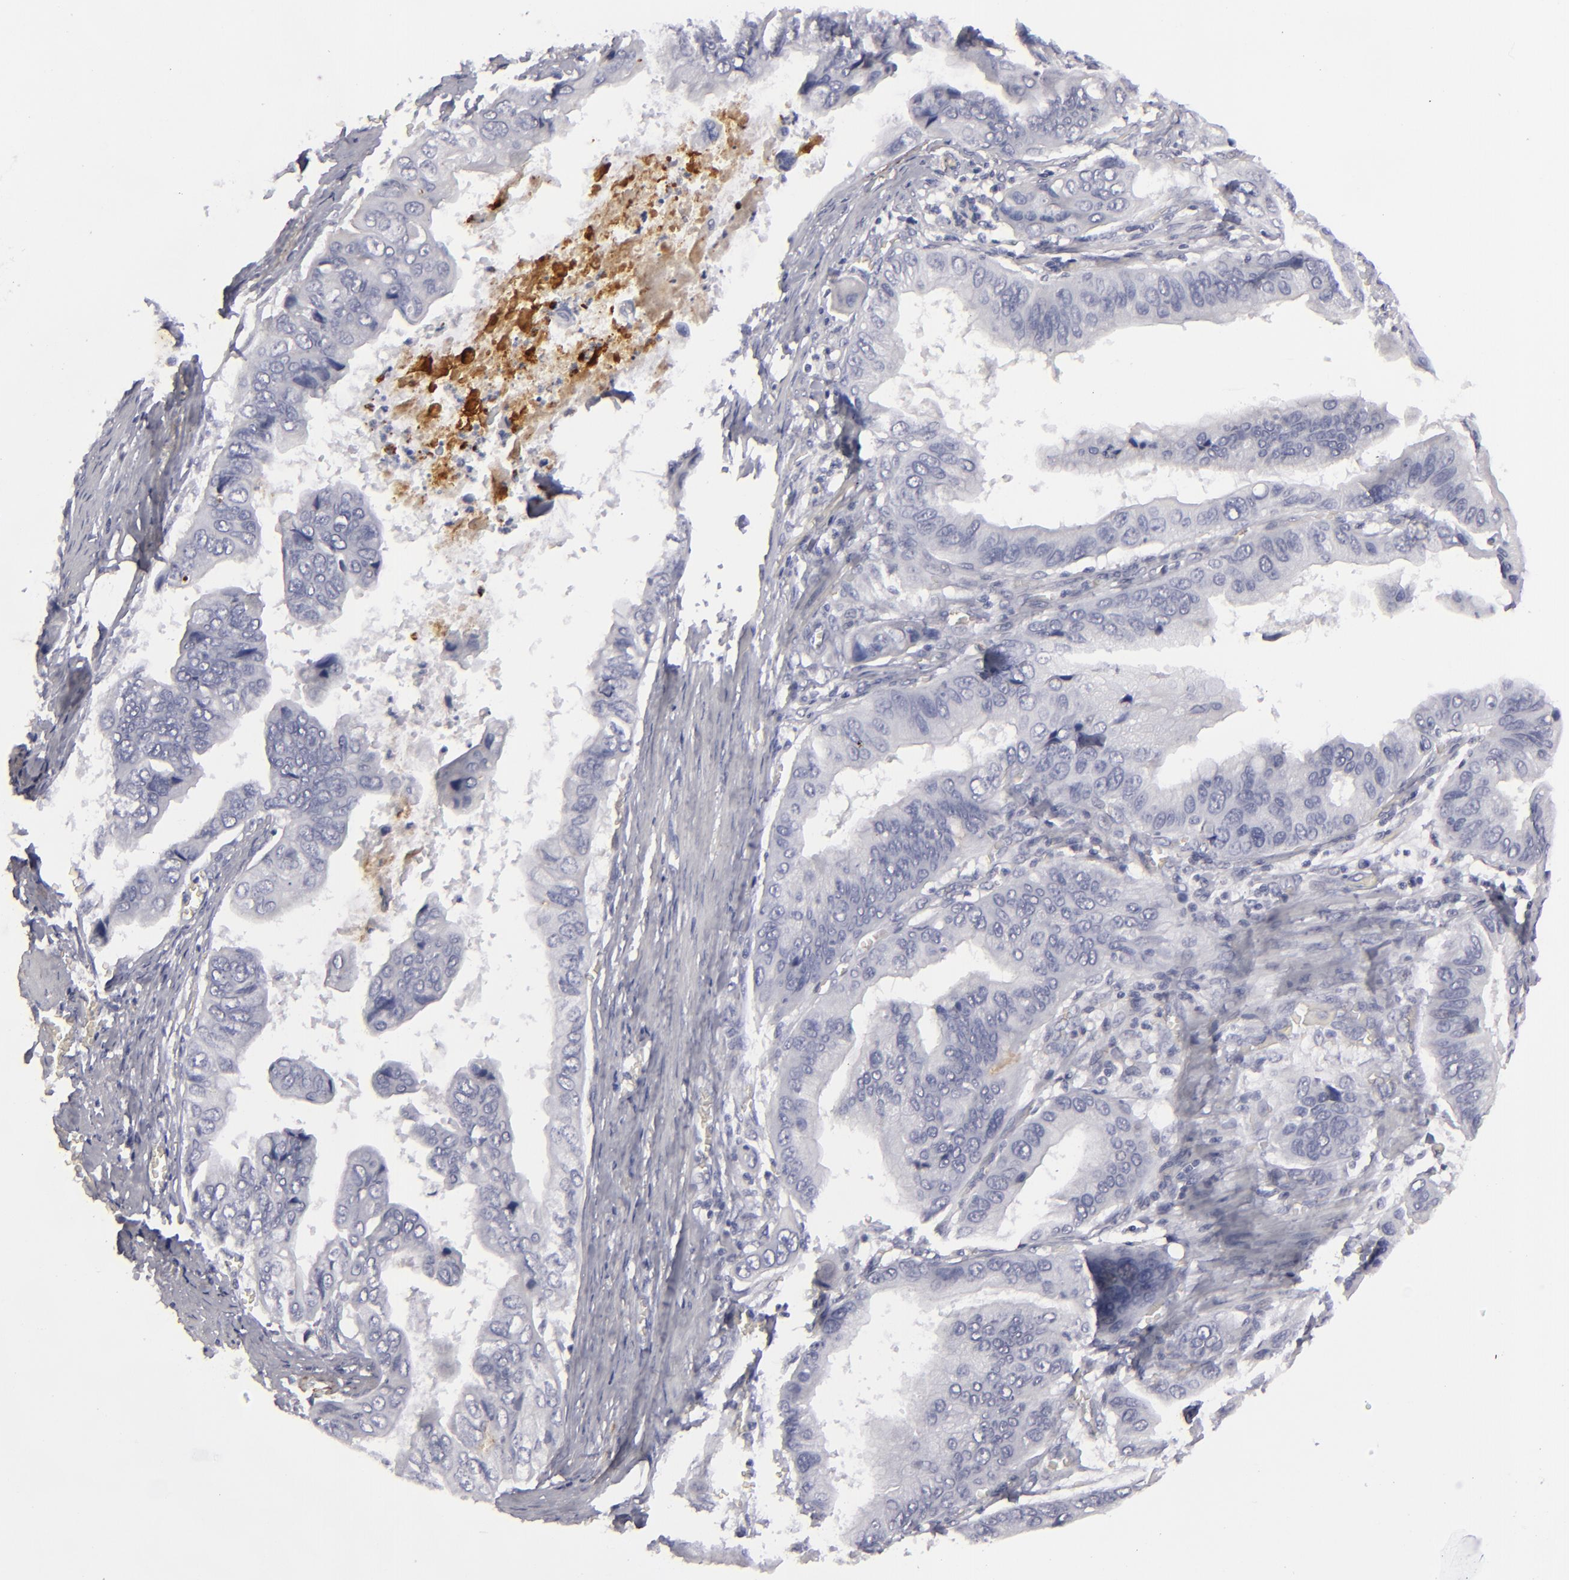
{"staining": {"intensity": "negative", "quantity": "none", "location": "none"}, "tissue": "stomach cancer", "cell_type": "Tumor cells", "image_type": "cancer", "snomed": [{"axis": "morphology", "description": "Adenocarcinoma, NOS"}, {"axis": "topography", "description": "Stomach, upper"}], "caption": "Stomach adenocarcinoma was stained to show a protein in brown. There is no significant staining in tumor cells. Nuclei are stained in blue.", "gene": "C9", "patient": {"sex": "male", "age": 80}}